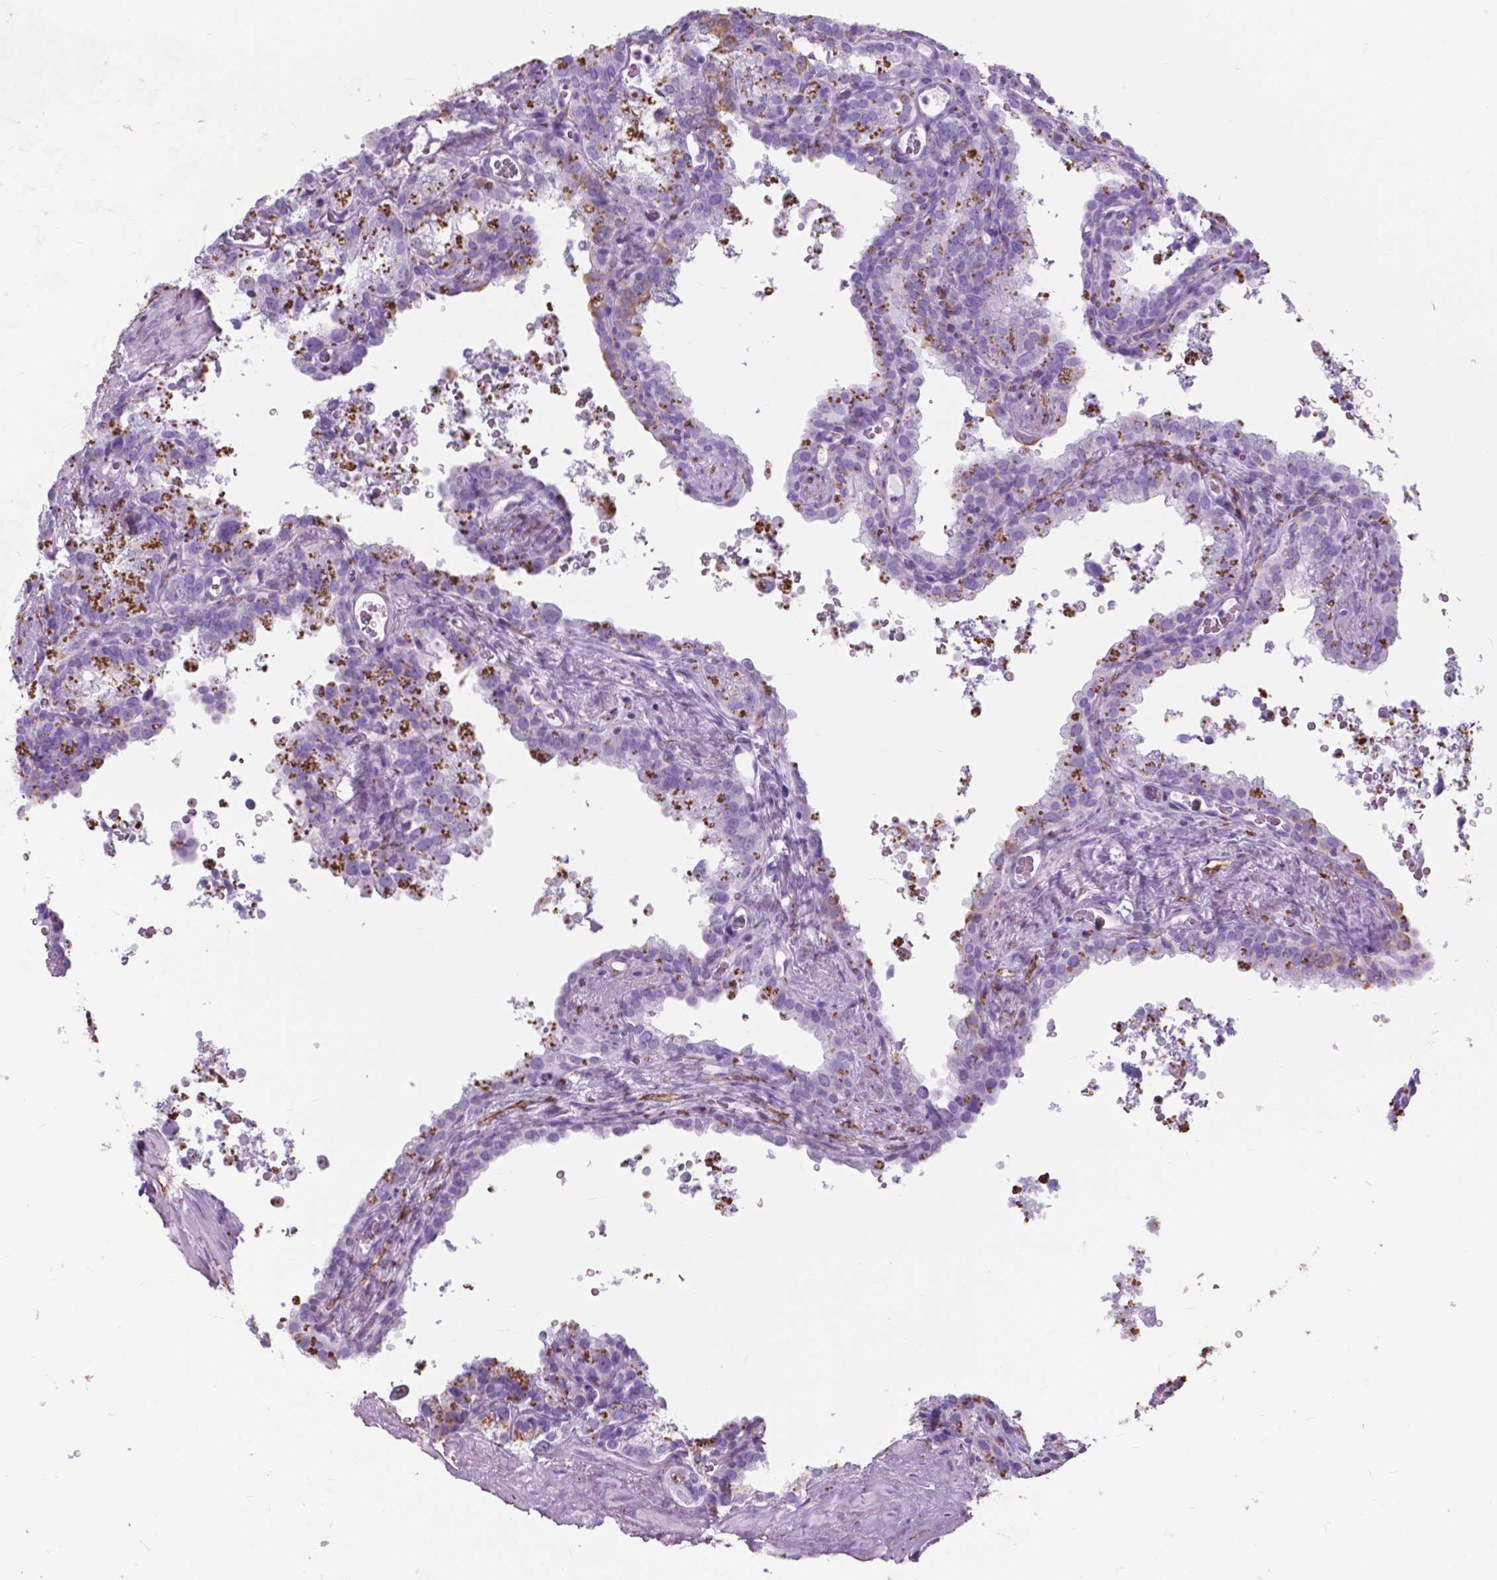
{"staining": {"intensity": "negative", "quantity": "none", "location": "none"}, "tissue": "seminal vesicle", "cell_type": "Glandular cells", "image_type": "normal", "snomed": [{"axis": "morphology", "description": "Normal tissue, NOS"}, {"axis": "topography", "description": "Prostate"}, {"axis": "topography", "description": "Seminal veicle"}], "caption": "This is a histopathology image of immunohistochemistry staining of benign seminal vesicle, which shows no expression in glandular cells. The staining was performed using DAB (3,3'-diaminobenzidine) to visualize the protein expression in brown, while the nuclei were stained in blue with hematoxylin (Magnification: 20x).", "gene": "FXYD2", "patient": {"sex": "male", "age": 71}}